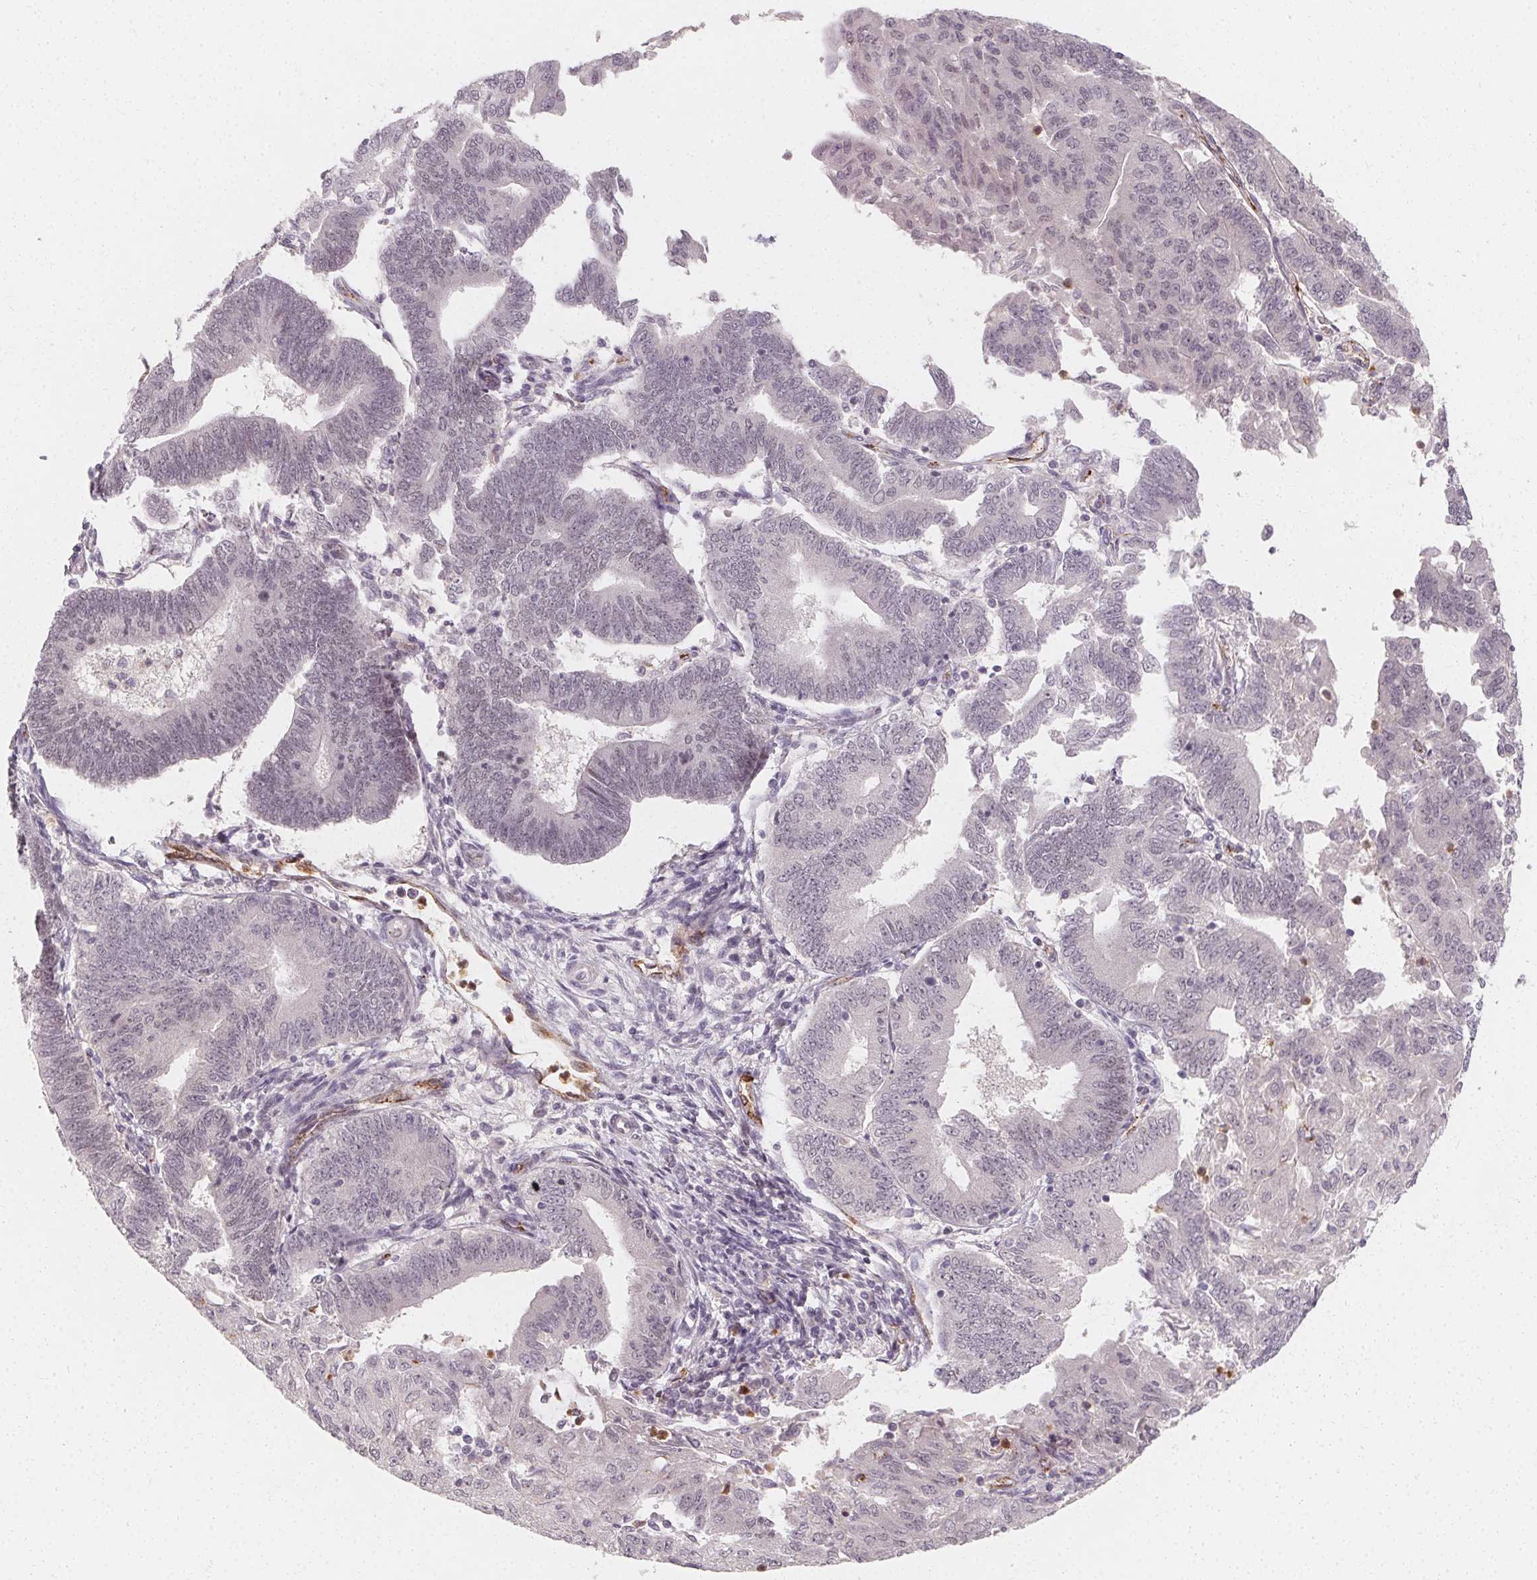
{"staining": {"intensity": "negative", "quantity": "none", "location": "none"}, "tissue": "endometrial cancer", "cell_type": "Tumor cells", "image_type": "cancer", "snomed": [{"axis": "morphology", "description": "Adenocarcinoma, NOS"}, {"axis": "topography", "description": "Endometrium"}], "caption": "Tumor cells are negative for brown protein staining in endometrial cancer (adenocarcinoma). (Immunohistochemistry (ihc), brightfield microscopy, high magnification).", "gene": "CLCNKB", "patient": {"sex": "female", "age": 70}}